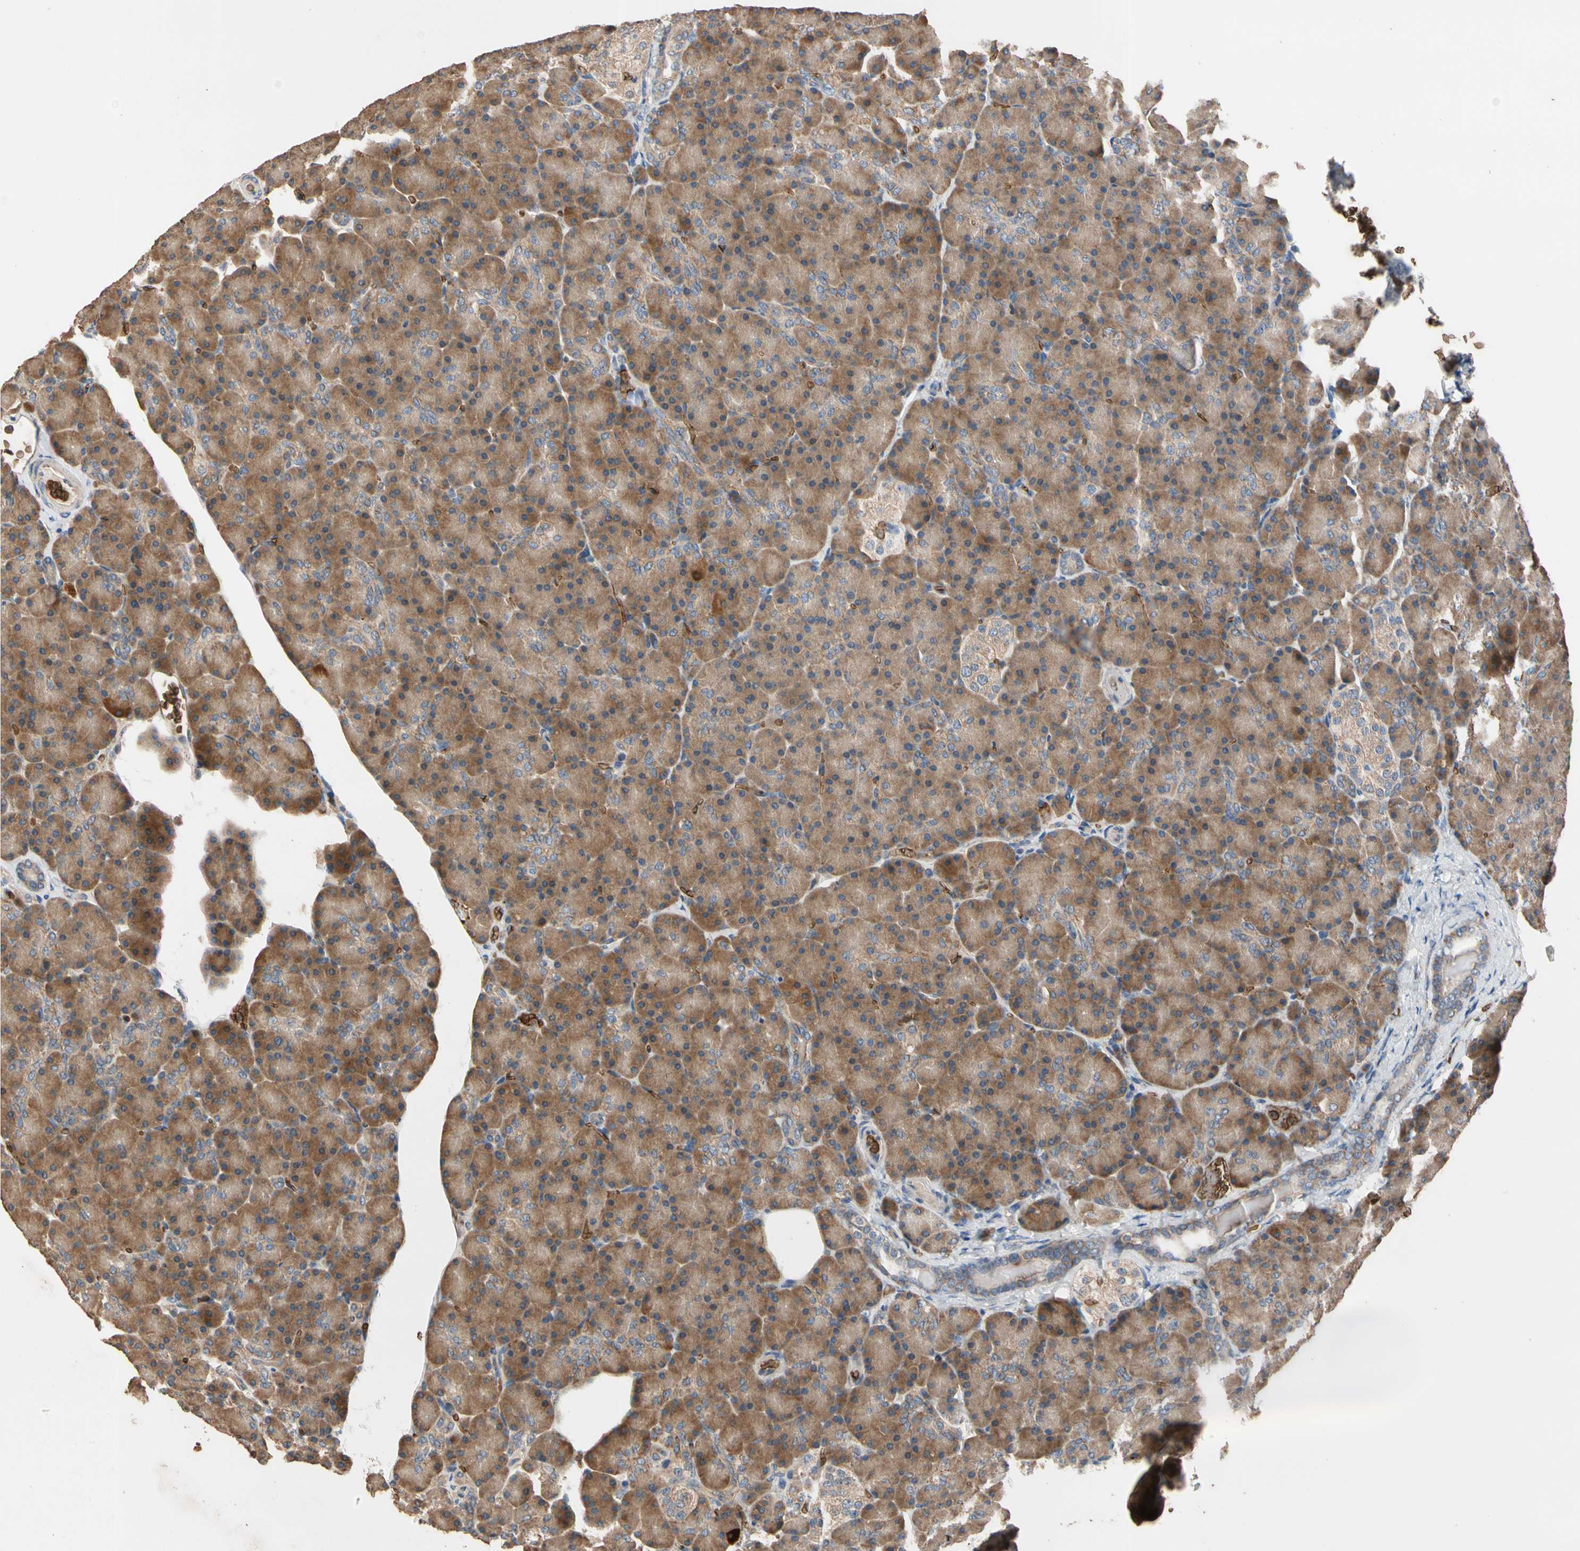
{"staining": {"intensity": "moderate", "quantity": ">75%", "location": "cytoplasmic/membranous"}, "tissue": "pancreas", "cell_type": "Exocrine glandular cells", "image_type": "normal", "snomed": [{"axis": "morphology", "description": "Normal tissue, NOS"}, {"axis": "topography", "description": "Pancreas"}], "caption": "Immunohistochemistry of normal human pancreas reveals medium levels of moderate cytoplasmic/membranous staining in about >75% of exocrine glandular cells. Nuclei are stained in blue.", "gene": "RIOK2", "patient": {"sex": "female", "age": 43}}